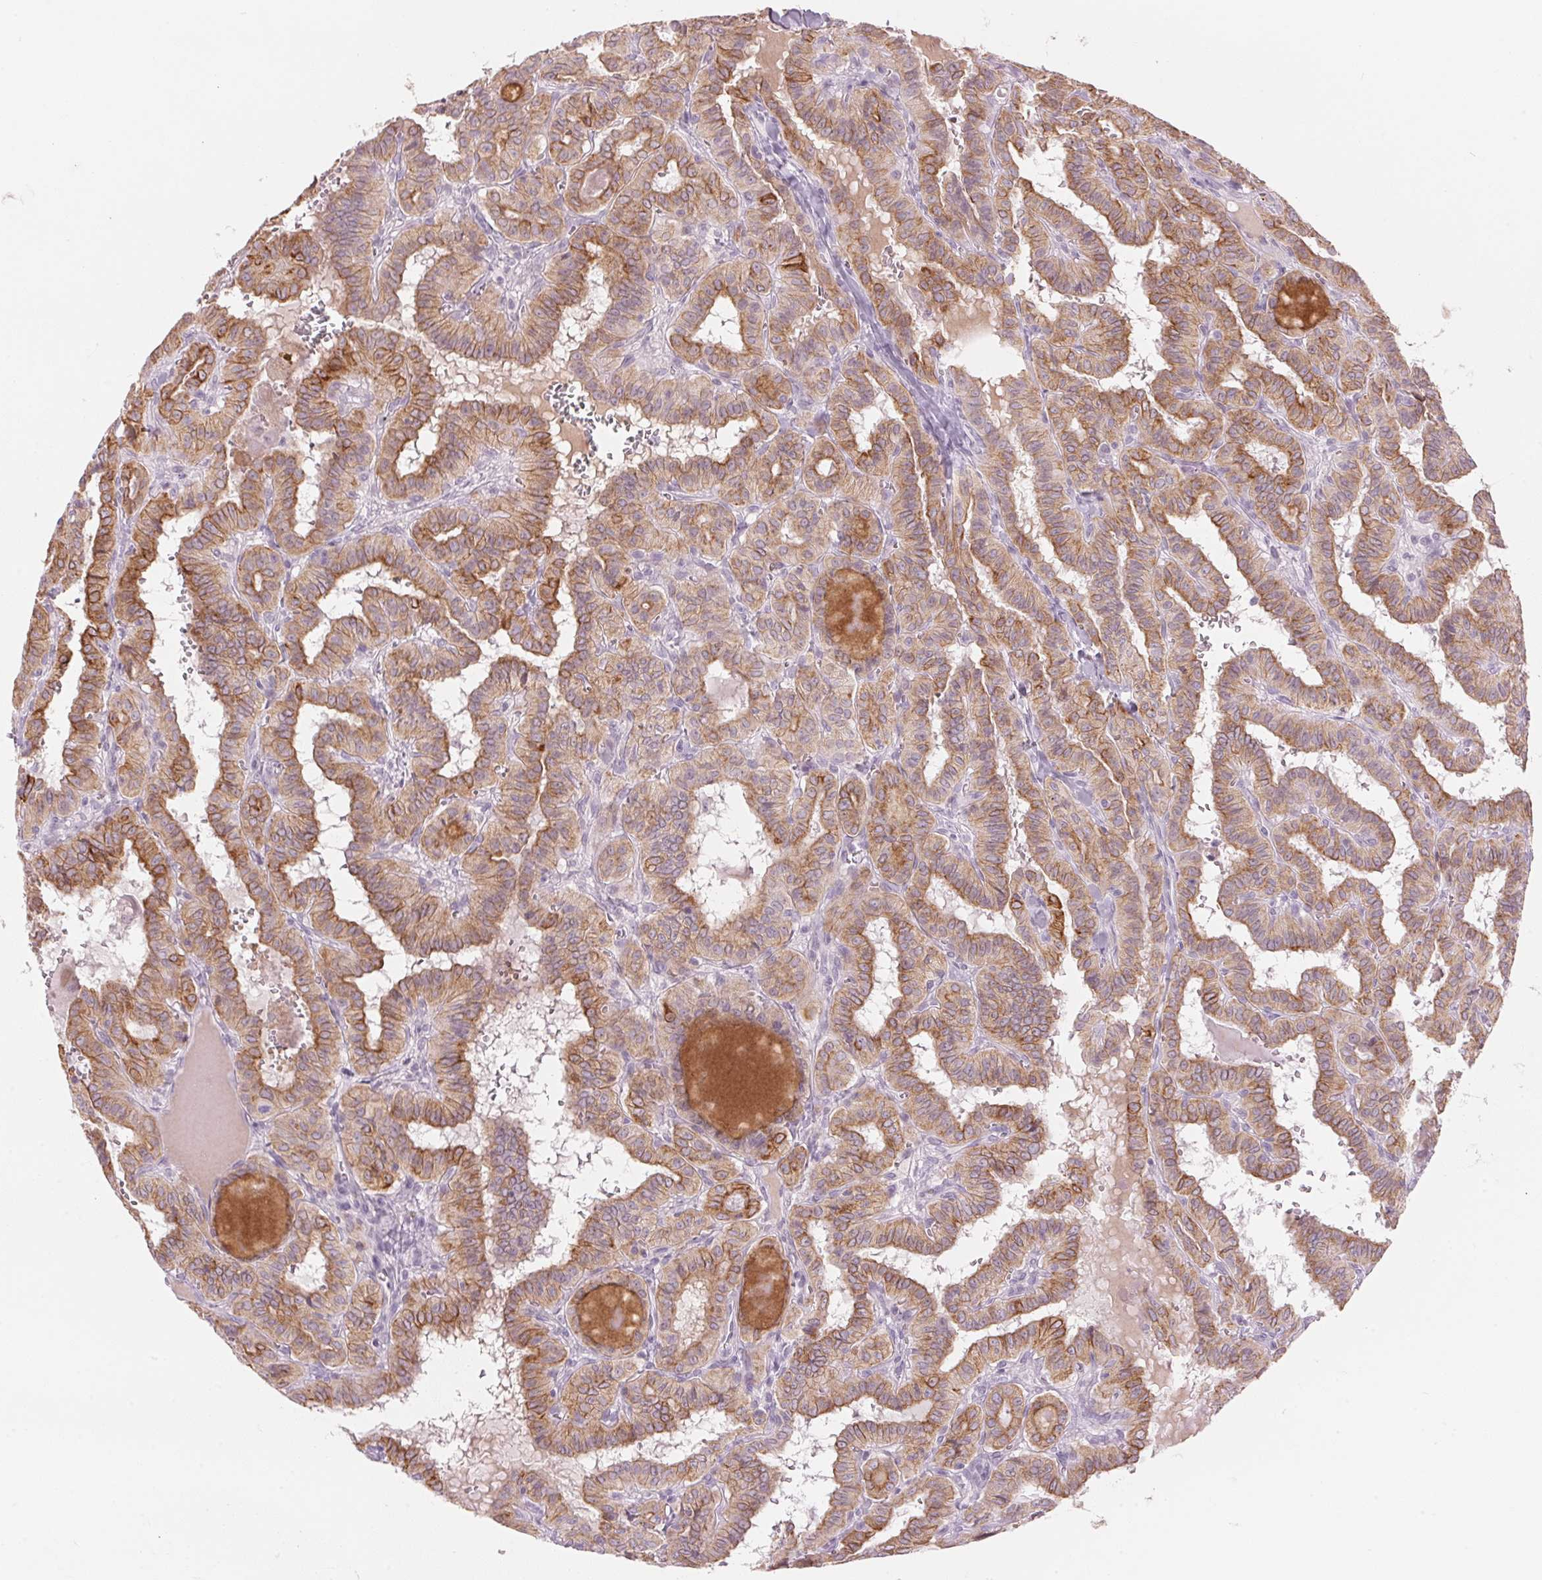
{"staining": {"intensity": "moderate", "quantity": "25%-75%", "location": "cytoplasmic/membranous"}, "tissue": "thyroid cancer", "cell_type": "Tumor cells", "image_type": "cancer", "snomed": [{"axis": "morphology", "description": "Papillary adenocarcinoma, NOS"}, {"axis": "topography", "description": "Thyroid gland"}], "caption": "The micrograph exhibits a brown stain indicating the presence of a protein in the cytoplasmic/membranous of tumor cells in thyroid cancer.", "gene": "SCTR", "patient": {"sex": "female", "age": 21}}